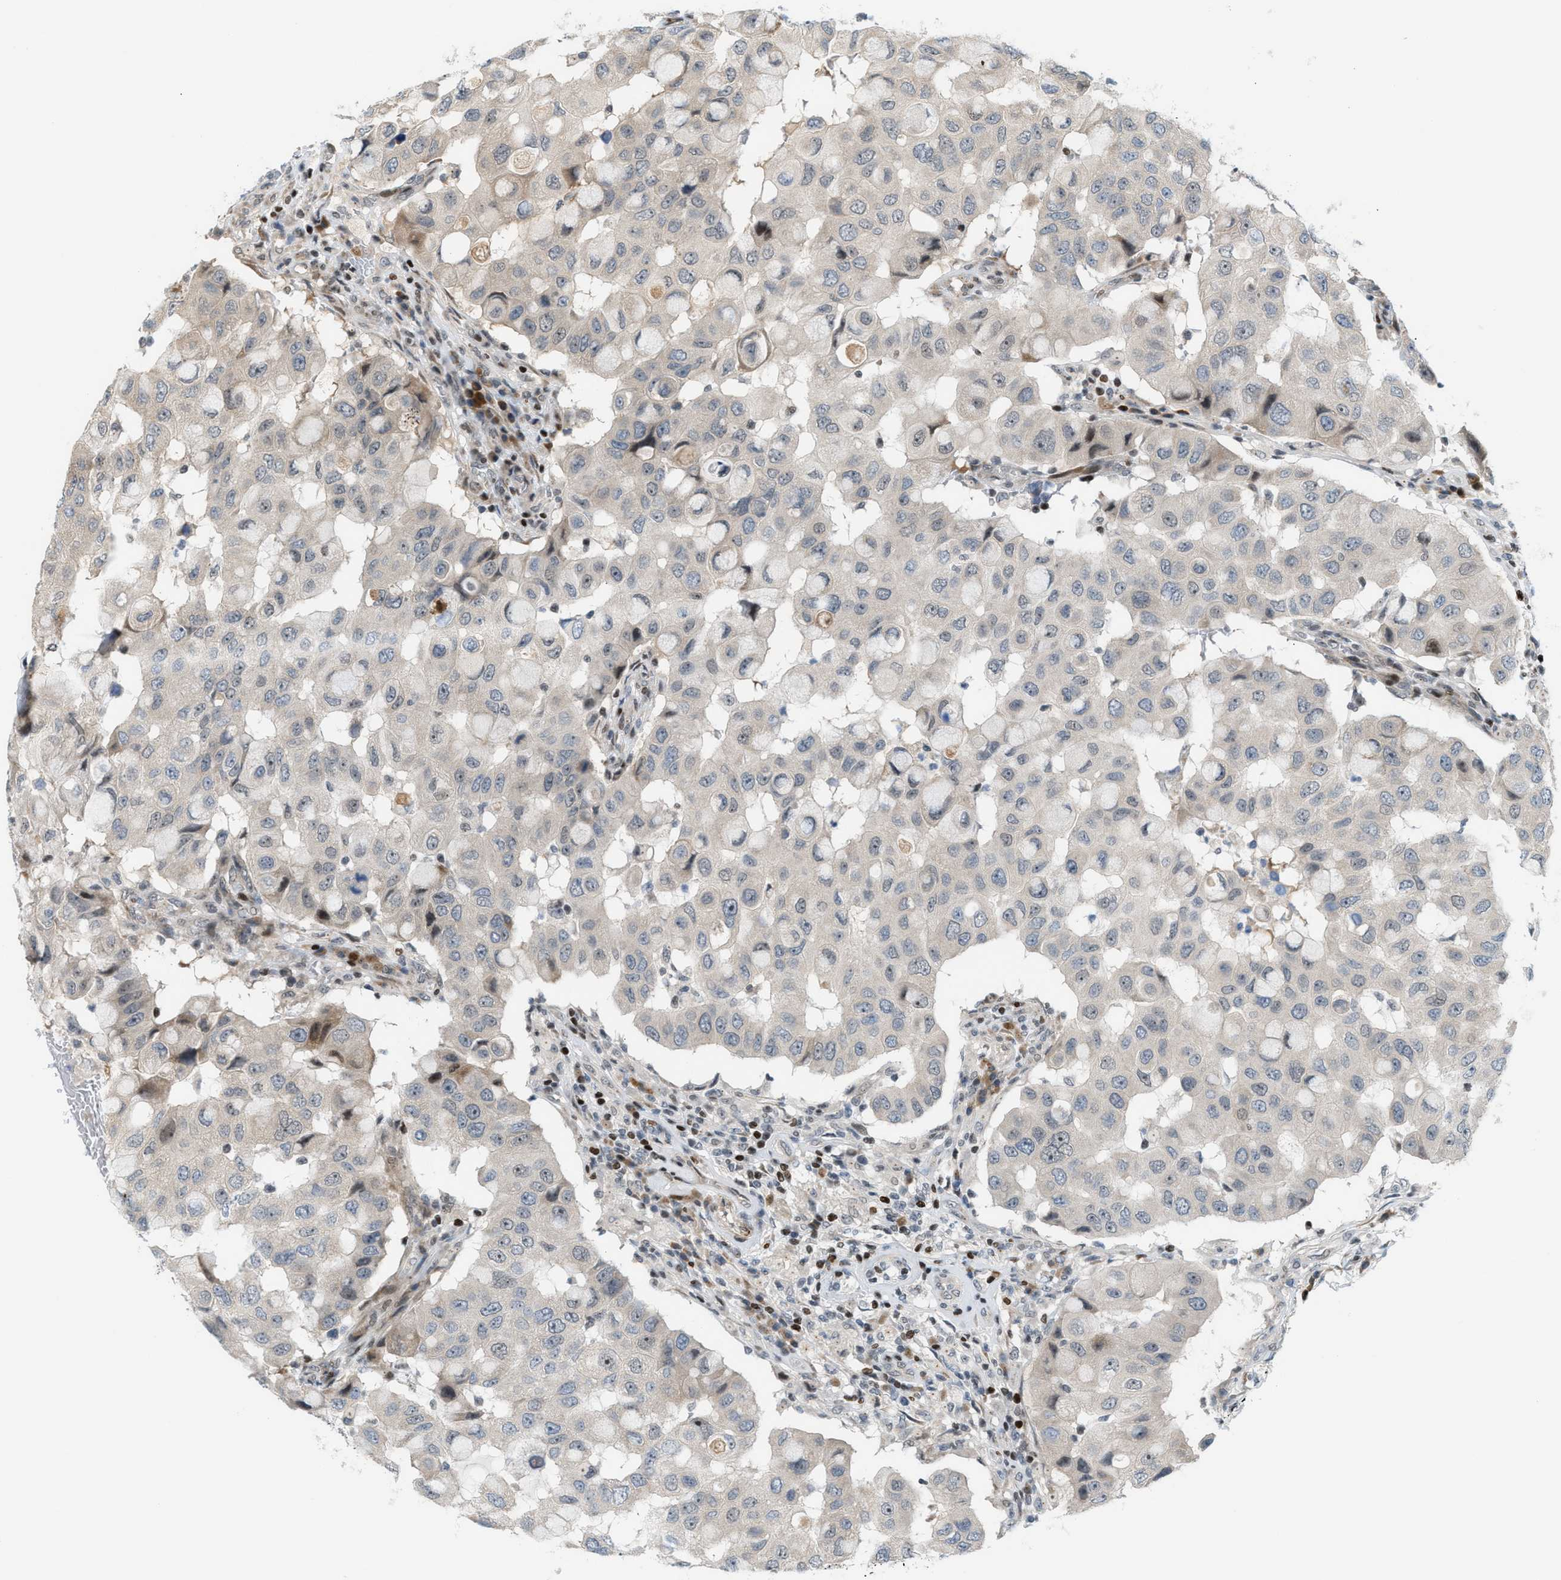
{"staining": {"intensity": "weak", "quantity": "<25%", "location": "cytoplasmic/membranous"}, "tissue": "breast cancer", "cell_type": "Tumor cells", "image_type": "cancer", "snomed": [{"axis": "morphology", "description": "Duct carcinoma"}, {"axis": "topography", "description": "Breast"}], "caption": "Immunohistochemistry photomicrograph of invasive ductal carcinoma (breast) stained for a protein (brown), which displays no staining in tumor cells.", "gene": "ZNF276", "patient": {"sex": "female", "age": 27}}